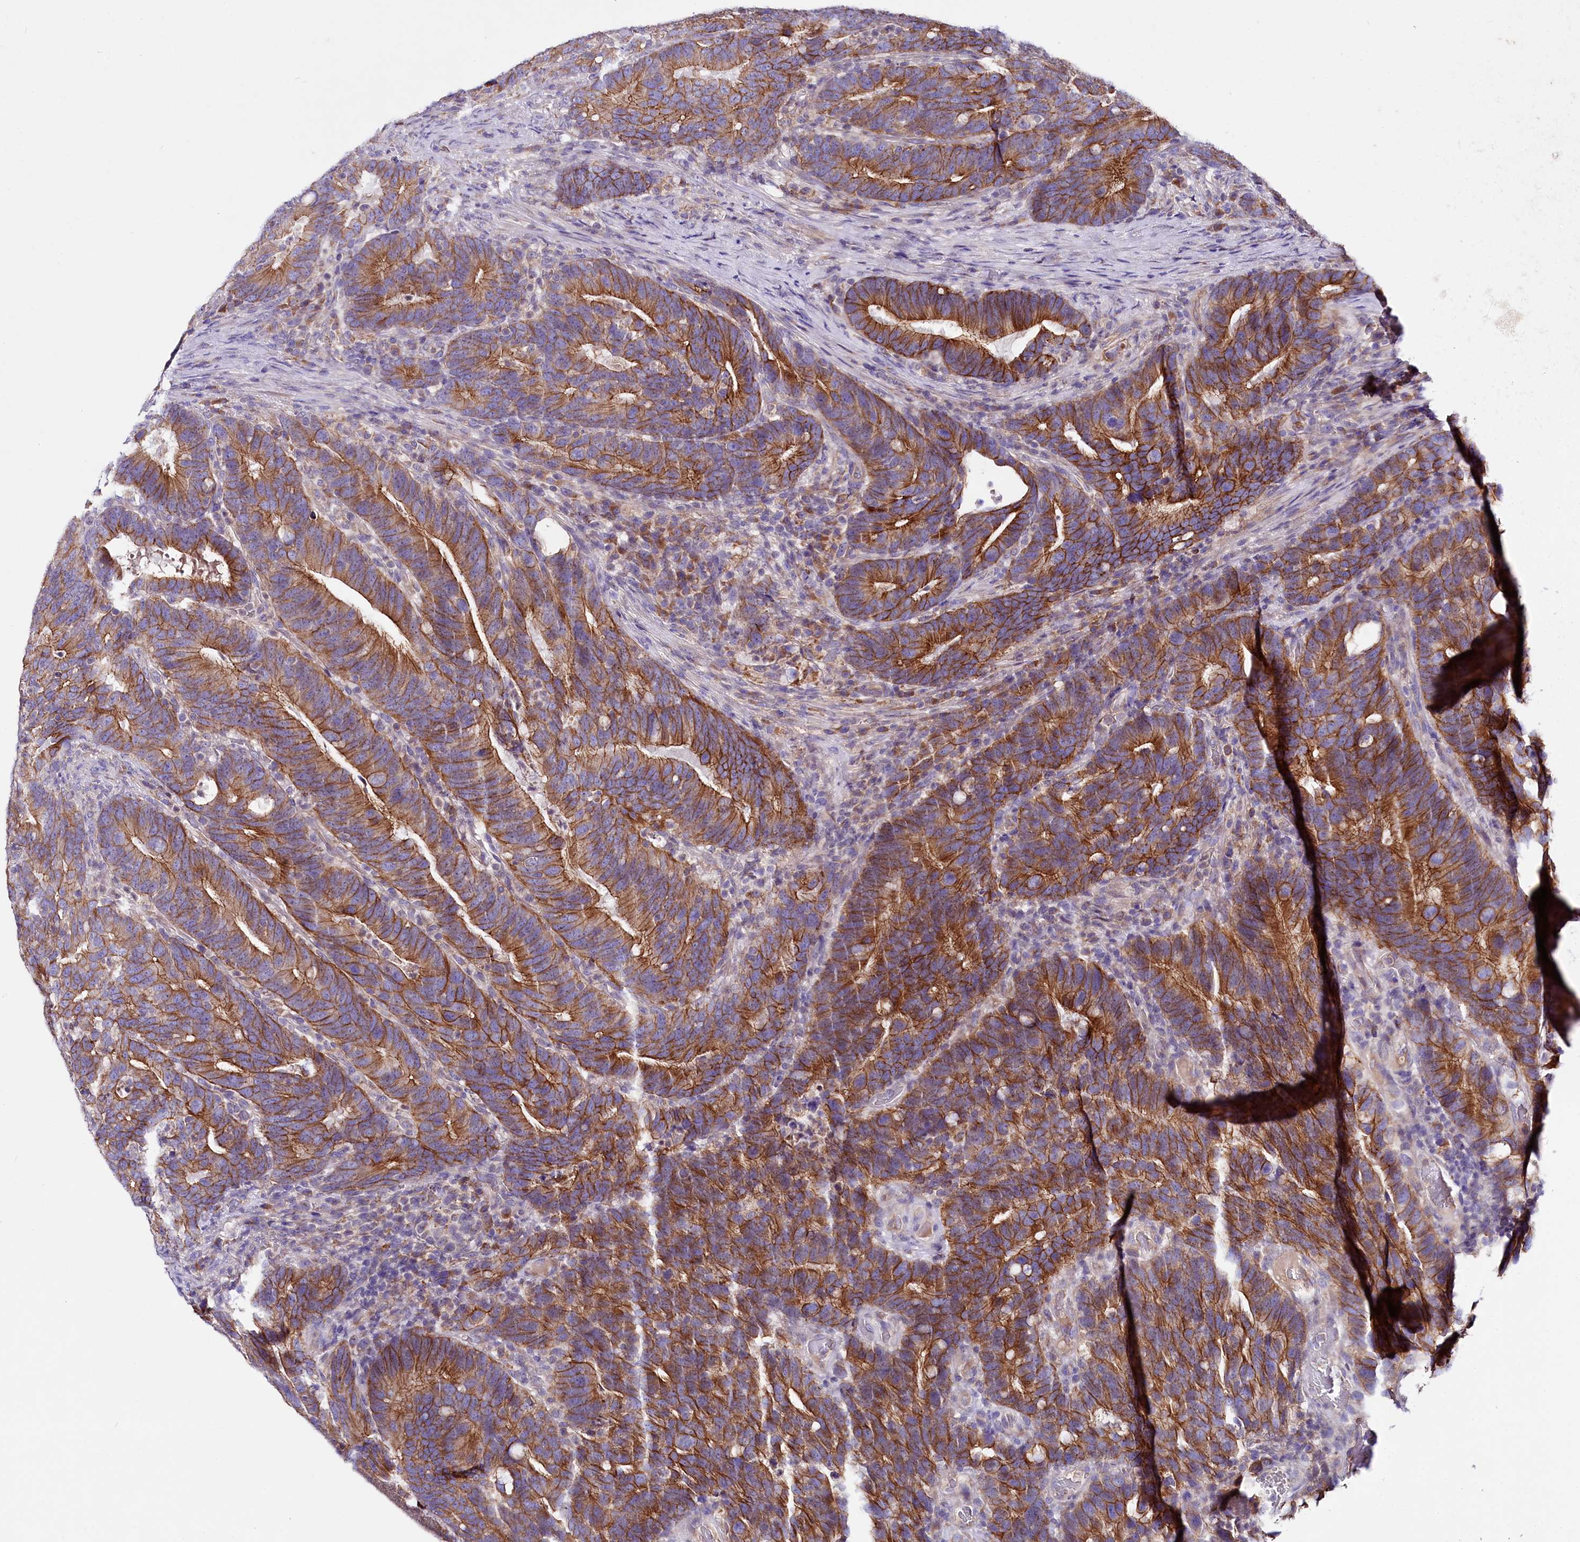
{"staining": {"intensity": "strong", "quantity": ">75%", "location": "cytoplasmic/membranous"}, "tissue": "colorectal cancer", "cell_type": "Tumor cells", "image_type": "cancer", "snomed": [{"axis": "morphology", "description": "Adenocarcinoma, NOS"}, {"axis": "topography", "description": "Colon"}], "caption": "The image shows staining of adenocarcinoma (colorectal), revealing strong cytoplasmic/membranous protein staining (brown color) within tumor cells.", "gene": "SACM1L", "patient": {"sex": "female", "age": 66}}